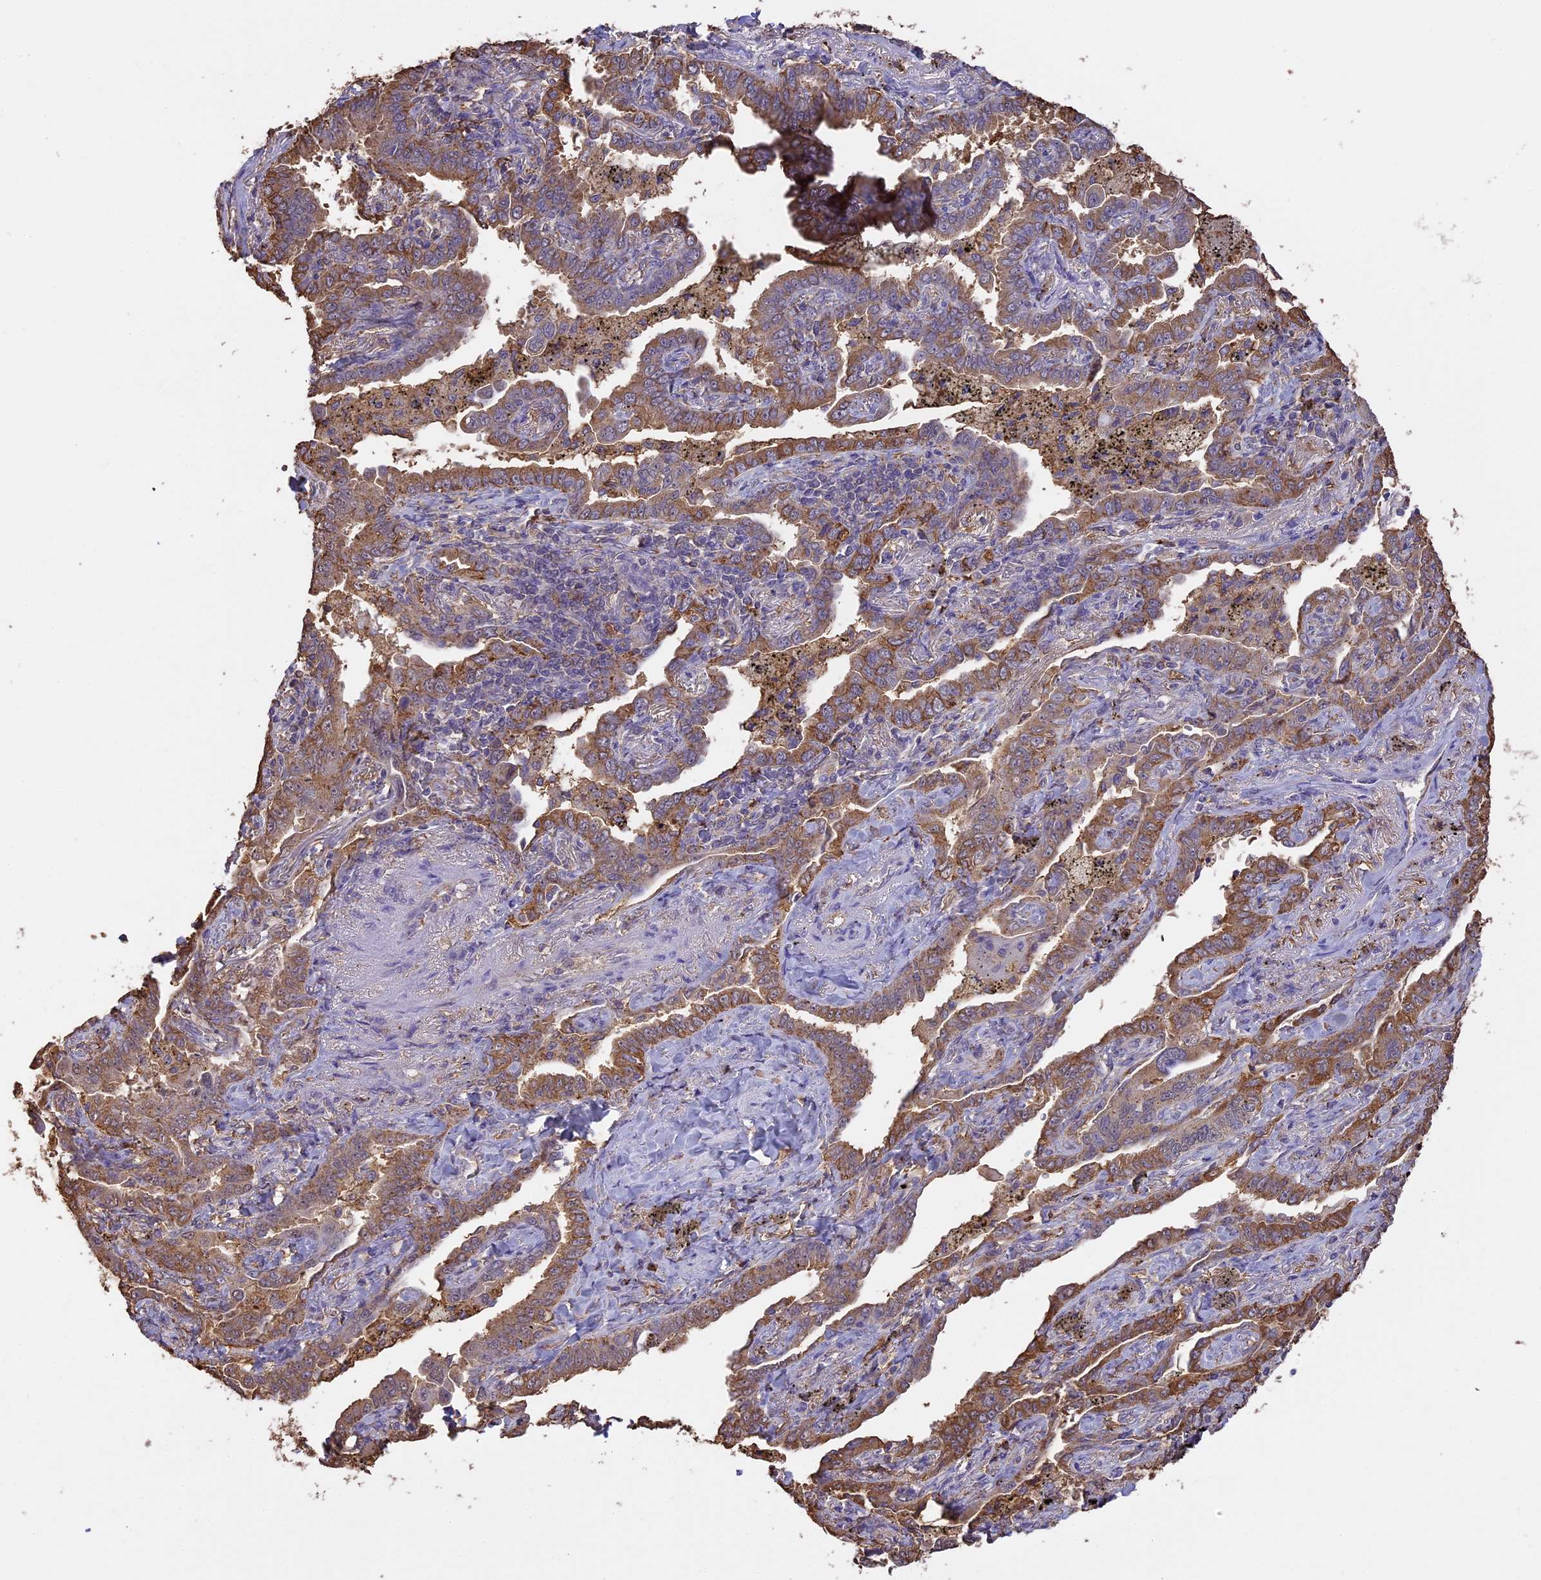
{"staining": {"intensity": "moderate", "quantity": ">75%", "location": "cytoplasmic/membranous"}, "tissue": "lung cancer", "cell_type": "Tumor cells", "image_type": "cancer", "snomed": [{"axis": "morphology", "description": "Adenocarcinoma, NOS"}, {"axis": "topography", "description": "Lung"}], "caption": "Immunohistochemistry staining of lung cancer (adenocarcinoma), which shows medium levels of moderate cytoplasmic/membranous expression in approximately >75% of tumor cells indicating moderate cytoplasmic/membranous protein positivity. The staining was performed using DAB (3,3'-diaminobenzidine) (brown) for protein detection and nuclei were counterstained in hematoxylin (blue).", "gene": "ARHGAP19", "patient": {"sex": "male", "age": 67}}